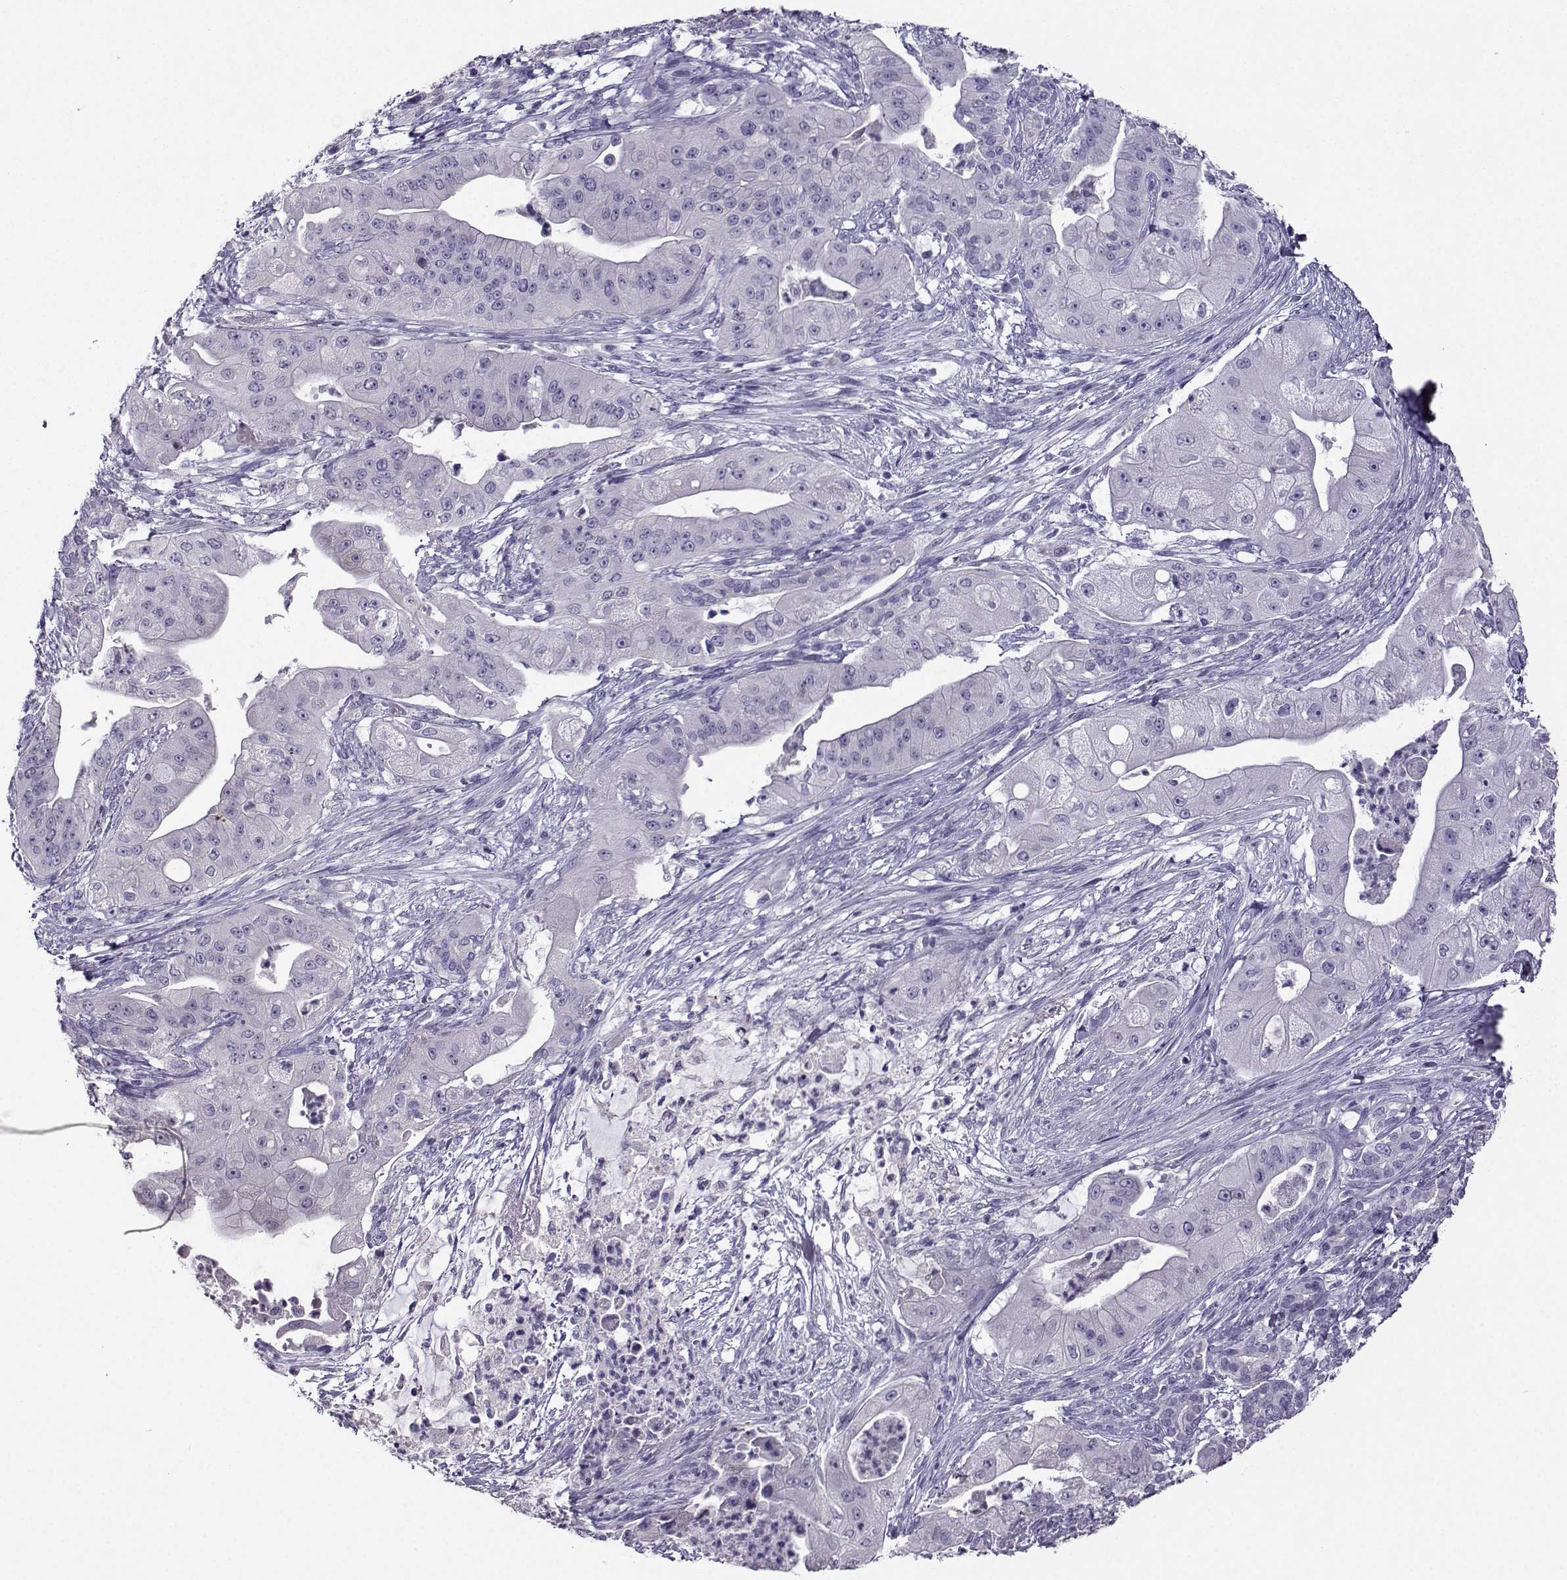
{"staining": {"intensity": "negative", "quantity": "none", "location": "none"}, "tissue": "pancreatic cancer", "cell_type": "Tumor cells", "image_type": "cancer", "snomed": [{"axis": "morphology", "description": "Normal tissue, NOS"}, {"axis": "morphology", "description": "Inflammation, NOS"}, {"axis": "morphology", "description": "Adenocarcinoma, NOS"}, {"axis": "topography", "description": "Pancreas"}], "caption": "Immunohistochemistry of human pancreatic adenocarcinoma reveals no staining in tumor cells.", "gene": "CRYBB1", "patient": {"sex": "male", "age": 57}}